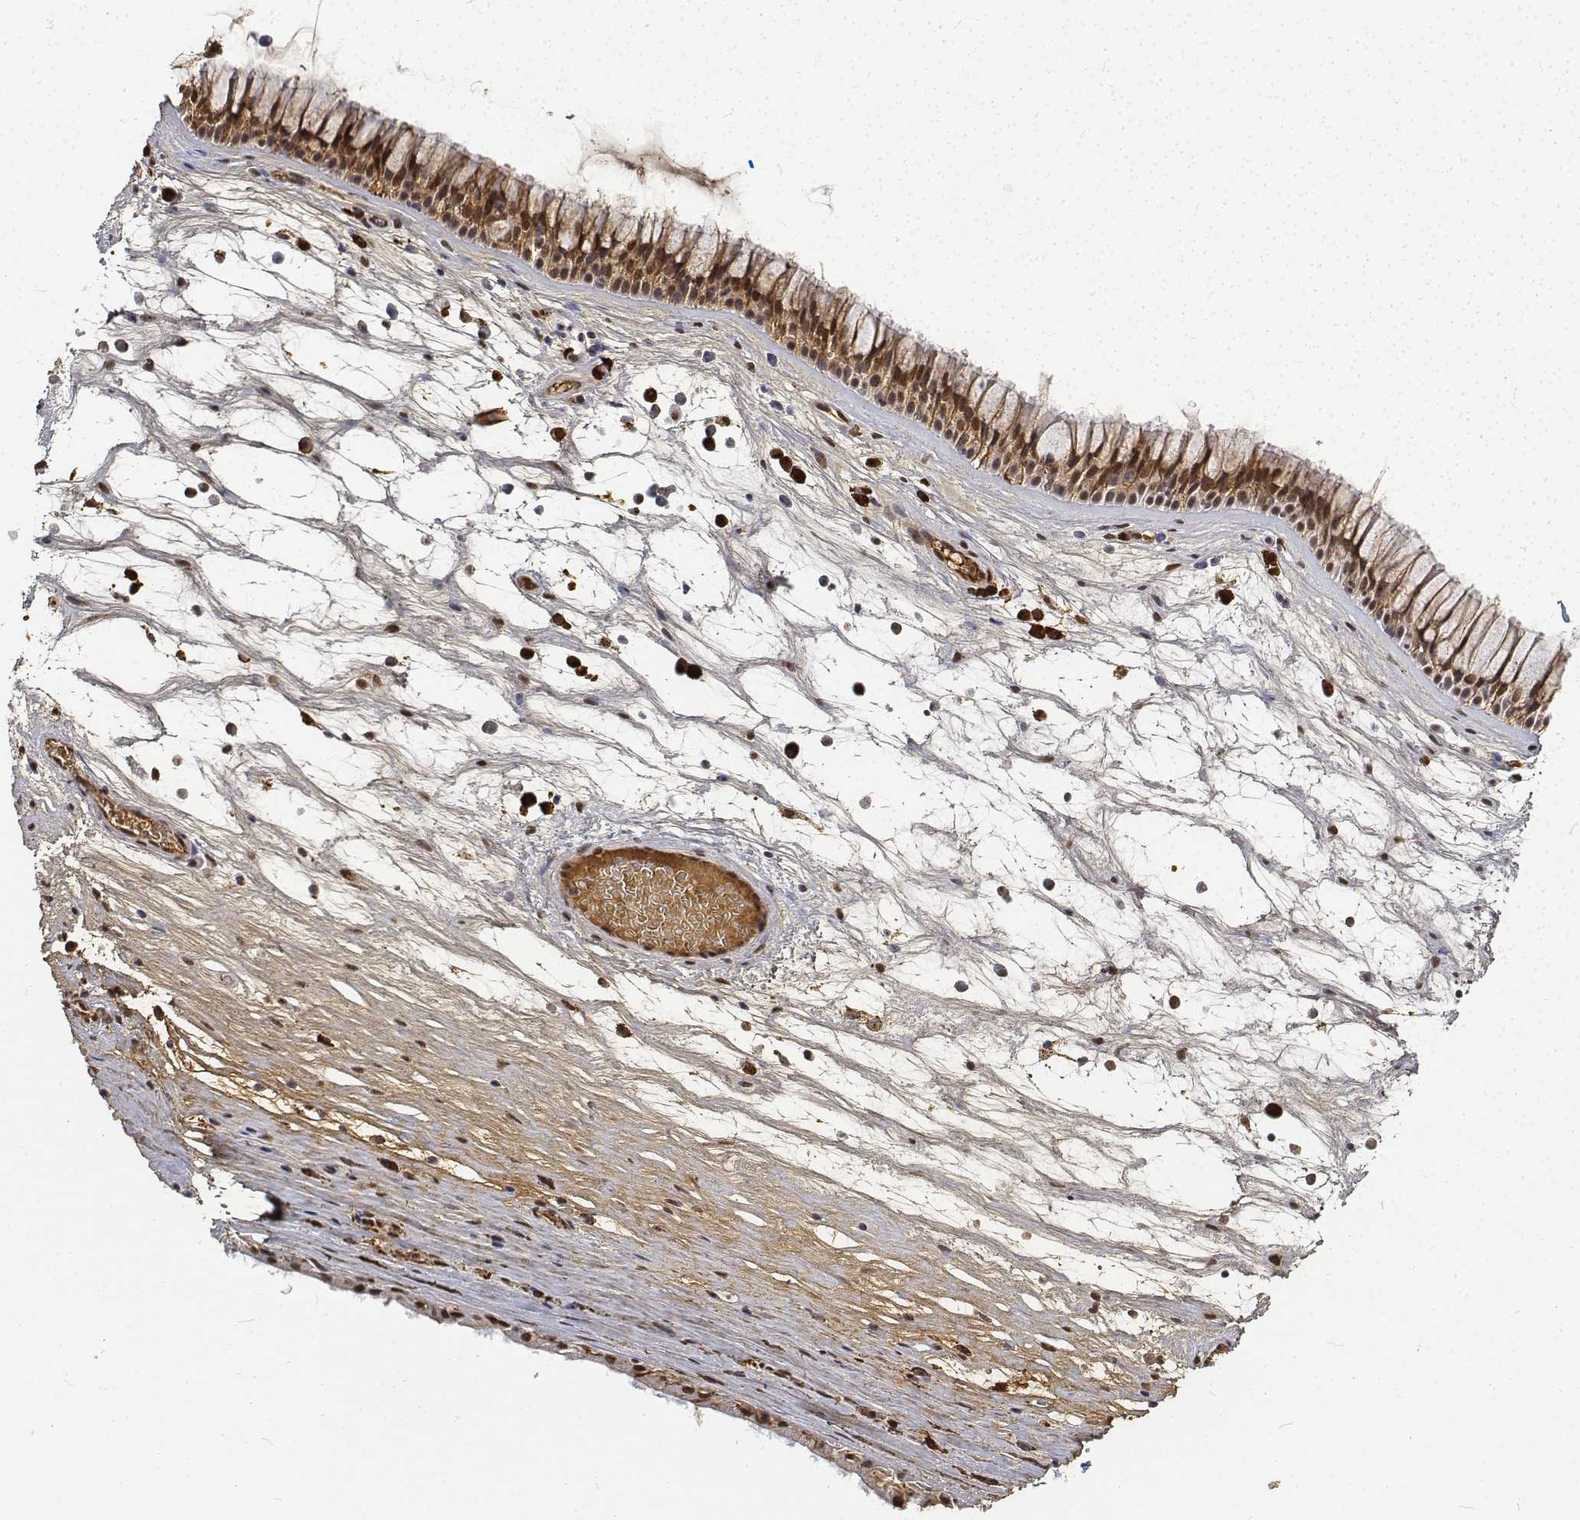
{"staining": {"intensity": "strong", "quantity": ">75%", "location": "cytoplasmic/membranous,nuclear"}, "tissue": "nasopharynx", "cell_type": "Respiratory epithelial cells", "image_type": "normal", "snomed": [{"axis": "morphology", "description": "Normal tissue, NOS"}, {"axis": "topography", "description": "Nasopharynx"}], "caption": "Human nasopharynx stained for a protein (brown) displays strong cytoplasmic/membranous,nuclear positive positivity in about >75% of respiratory epithelial cells.", "gene": "ATRX", "patient": {"sex": "male", "age": 74}}